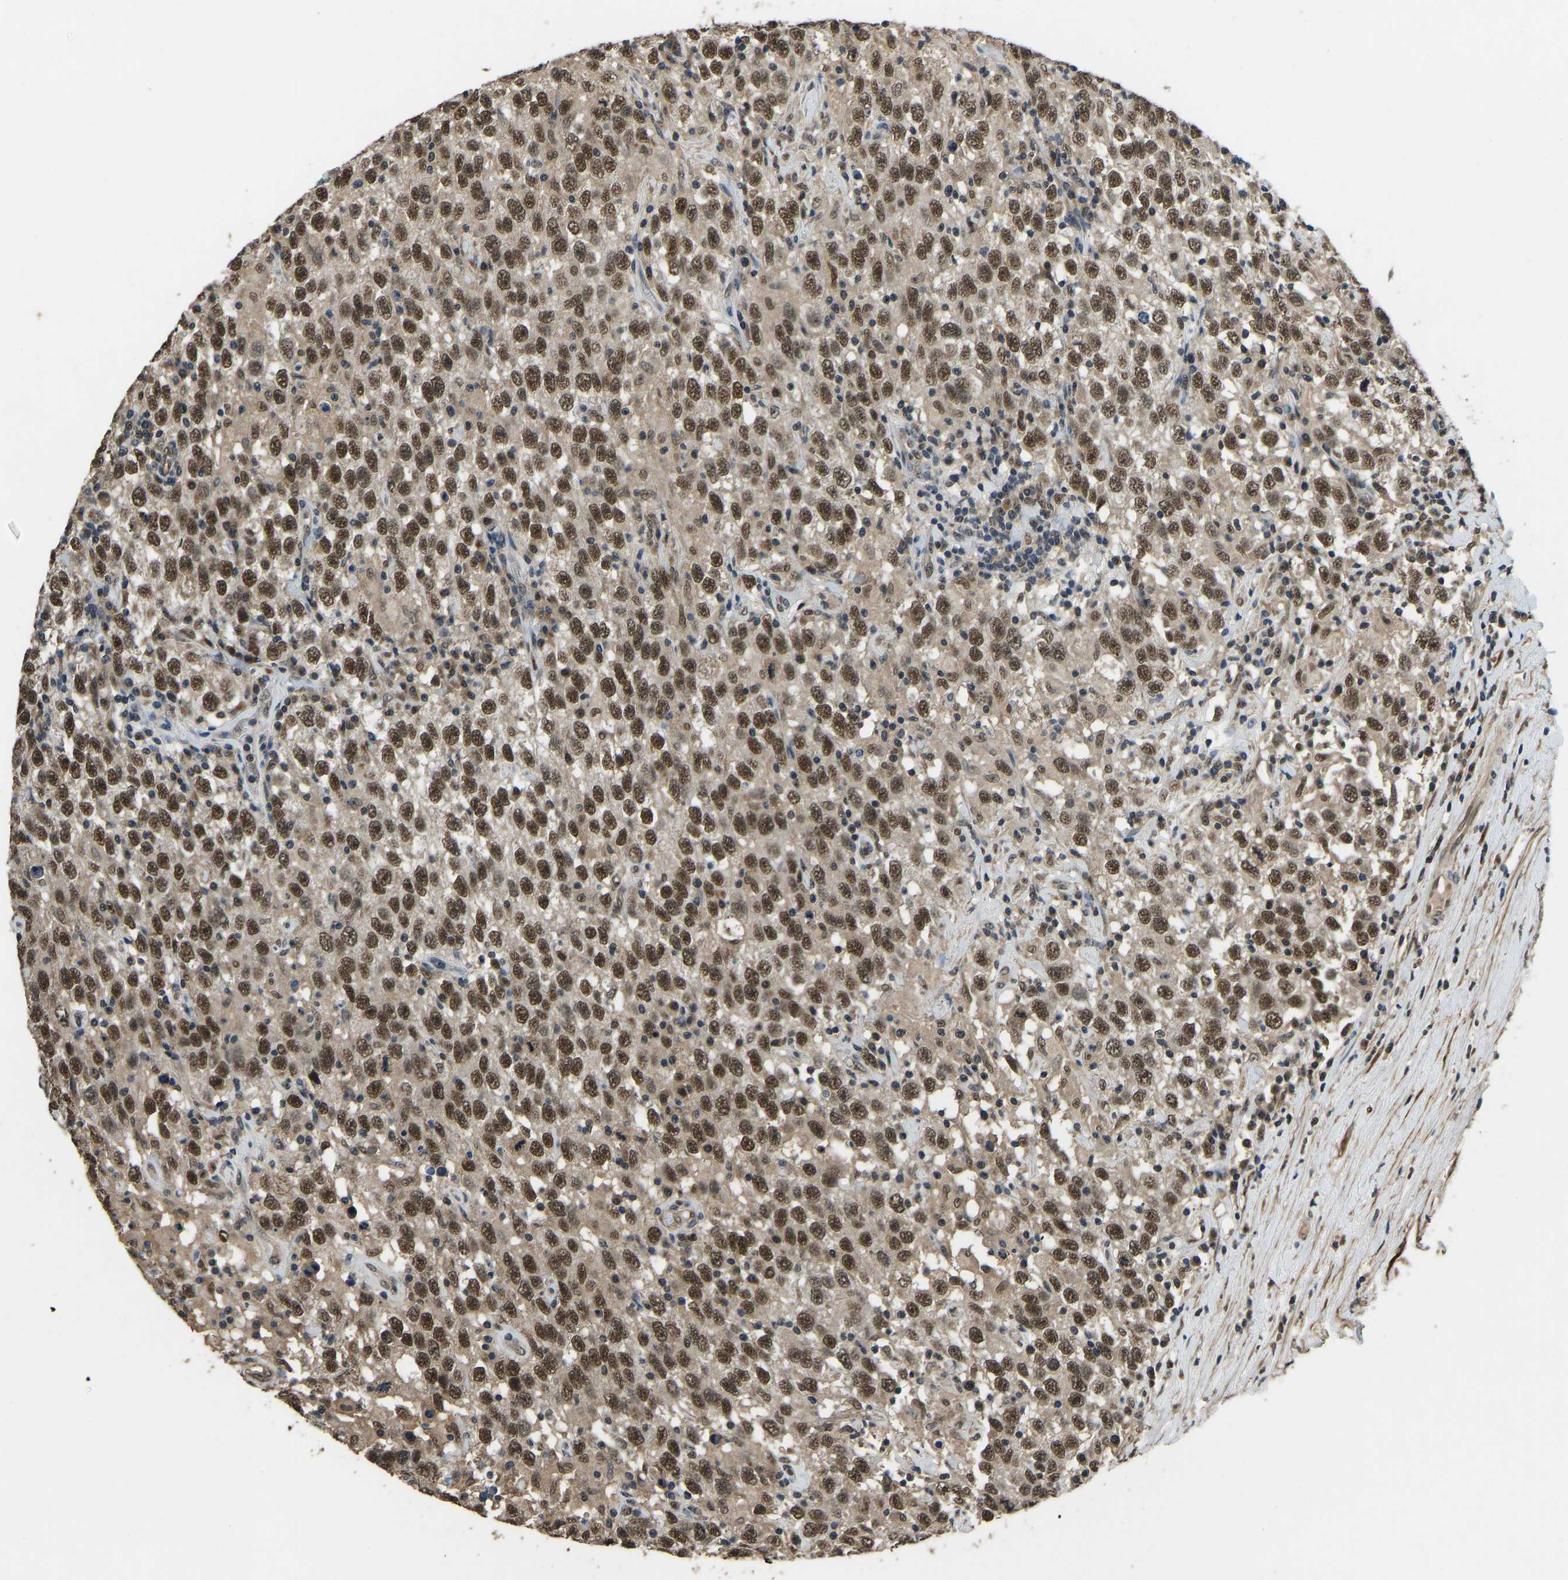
{"staining": {"intensity": "strong", "quantity": ">75%", "location": "nuclear"}, "tissue": "testis cancer", "cell_type": "Tumor cells", "image_type": "cancer", "snomed": [{"axis": "morphology", "description": "Seminoma, NOS"}, {"axis": "topography", "description": "Testis"}], "caption": "Seminoma (testis) stained with a brown dye shows strong nuclear positive positivity in about >75% of tumor cells.", "gene": "TOX4", "patient": {"sex": "male", "age": 41}}